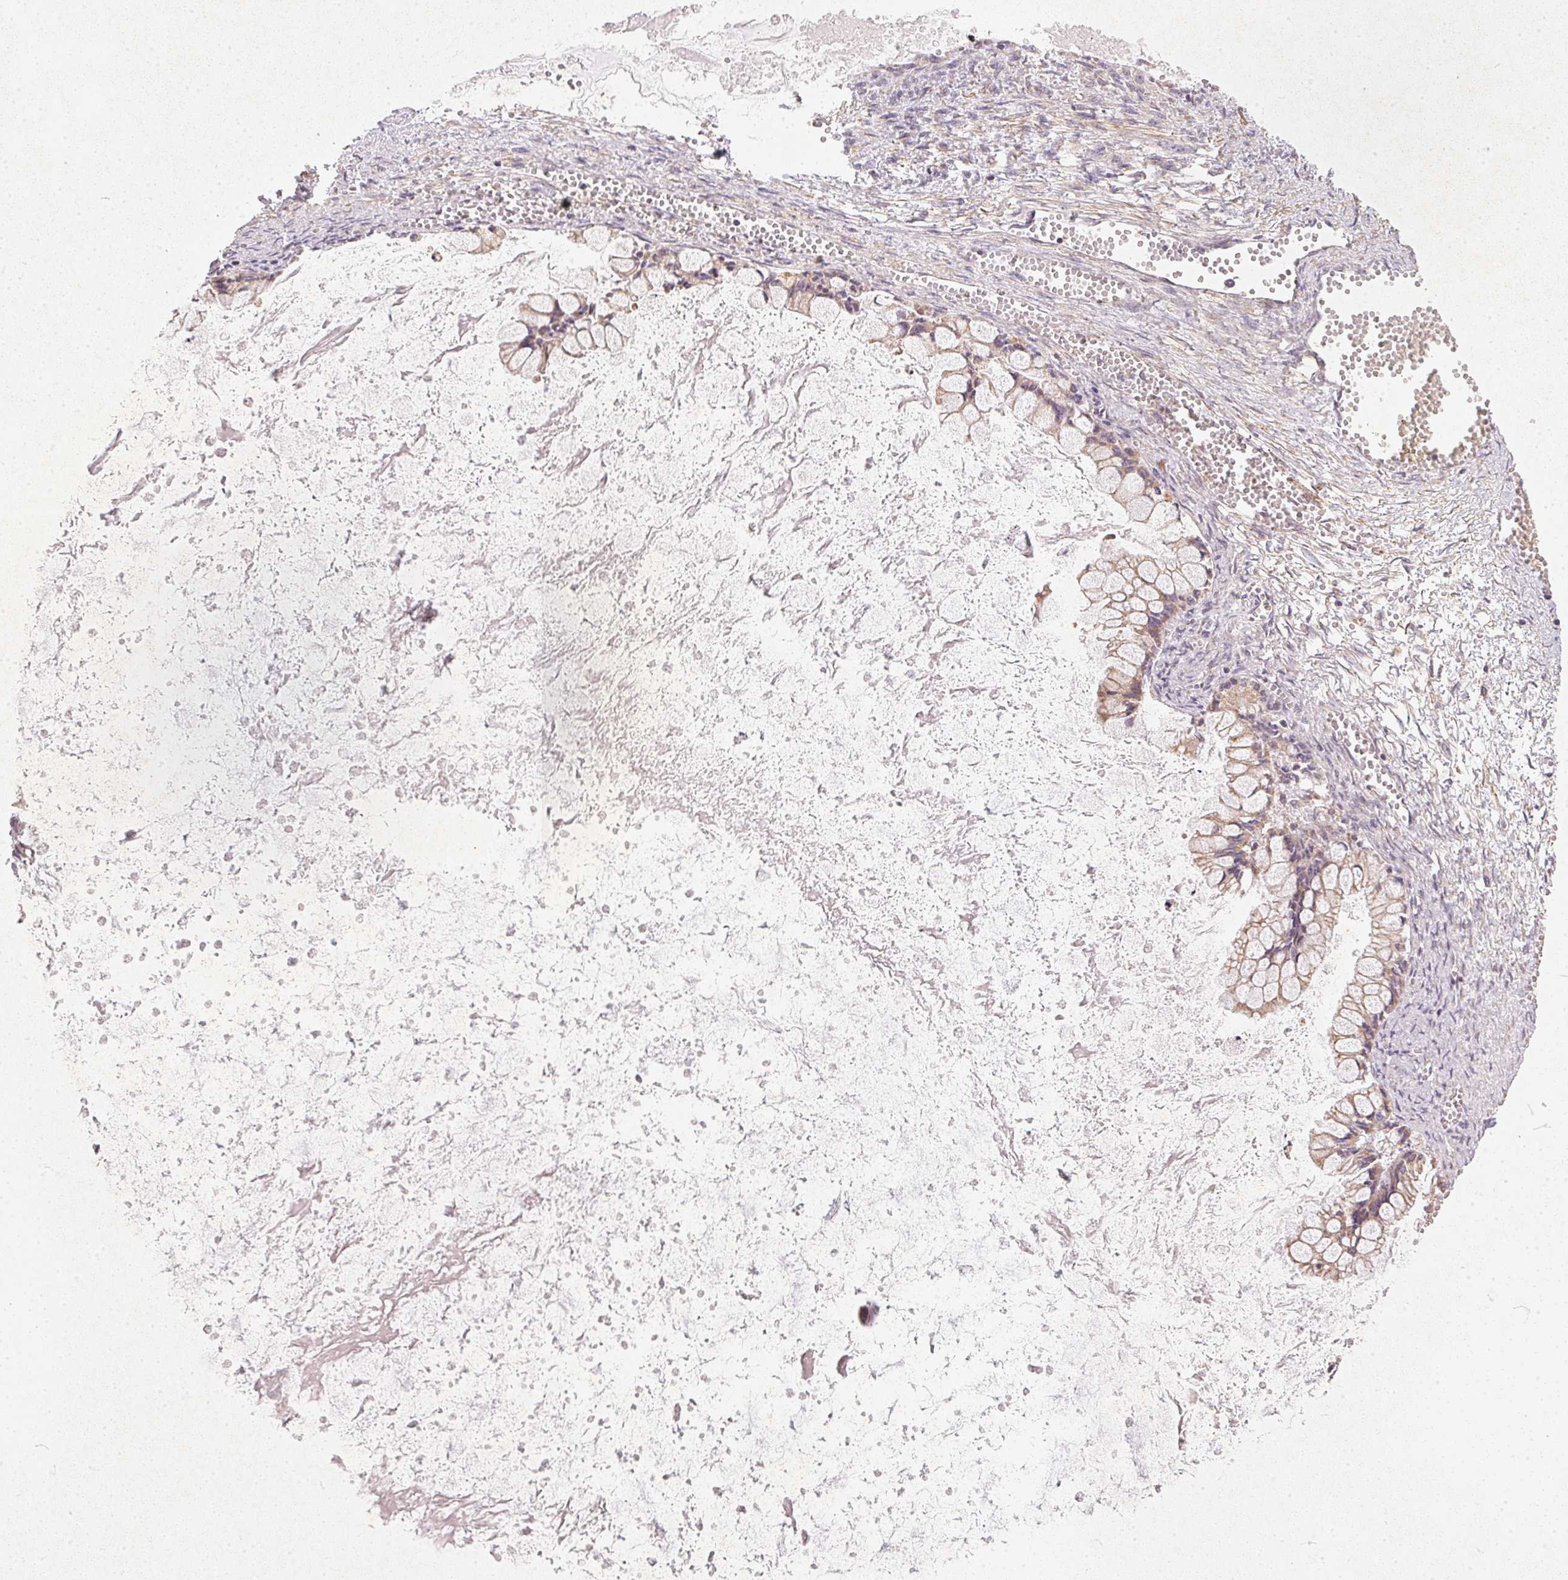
{"staining": {"intensity": "weak", "quantity": "25%-75%", "location": "cytoplasmic/membranous"}, "tissue": "ovarian cancer", "cell_type": "Tumor cells", "image_type": "cancer", "snomed": [{"axis": "morphology", "description": "Cystadenocarcinoma, mucinous, NOS"}, {"axis": "topography", "description": "Ovary"}], "caption": "A histopathology image showing weak cytoplasmic/membranous positivity in about 25%-75% of tumor cells in ovarian cancer, as visualized by brown immunohistochemical staining.", "gene": "VWA5B2", "patient": {"sex": "female", "age": 67}}